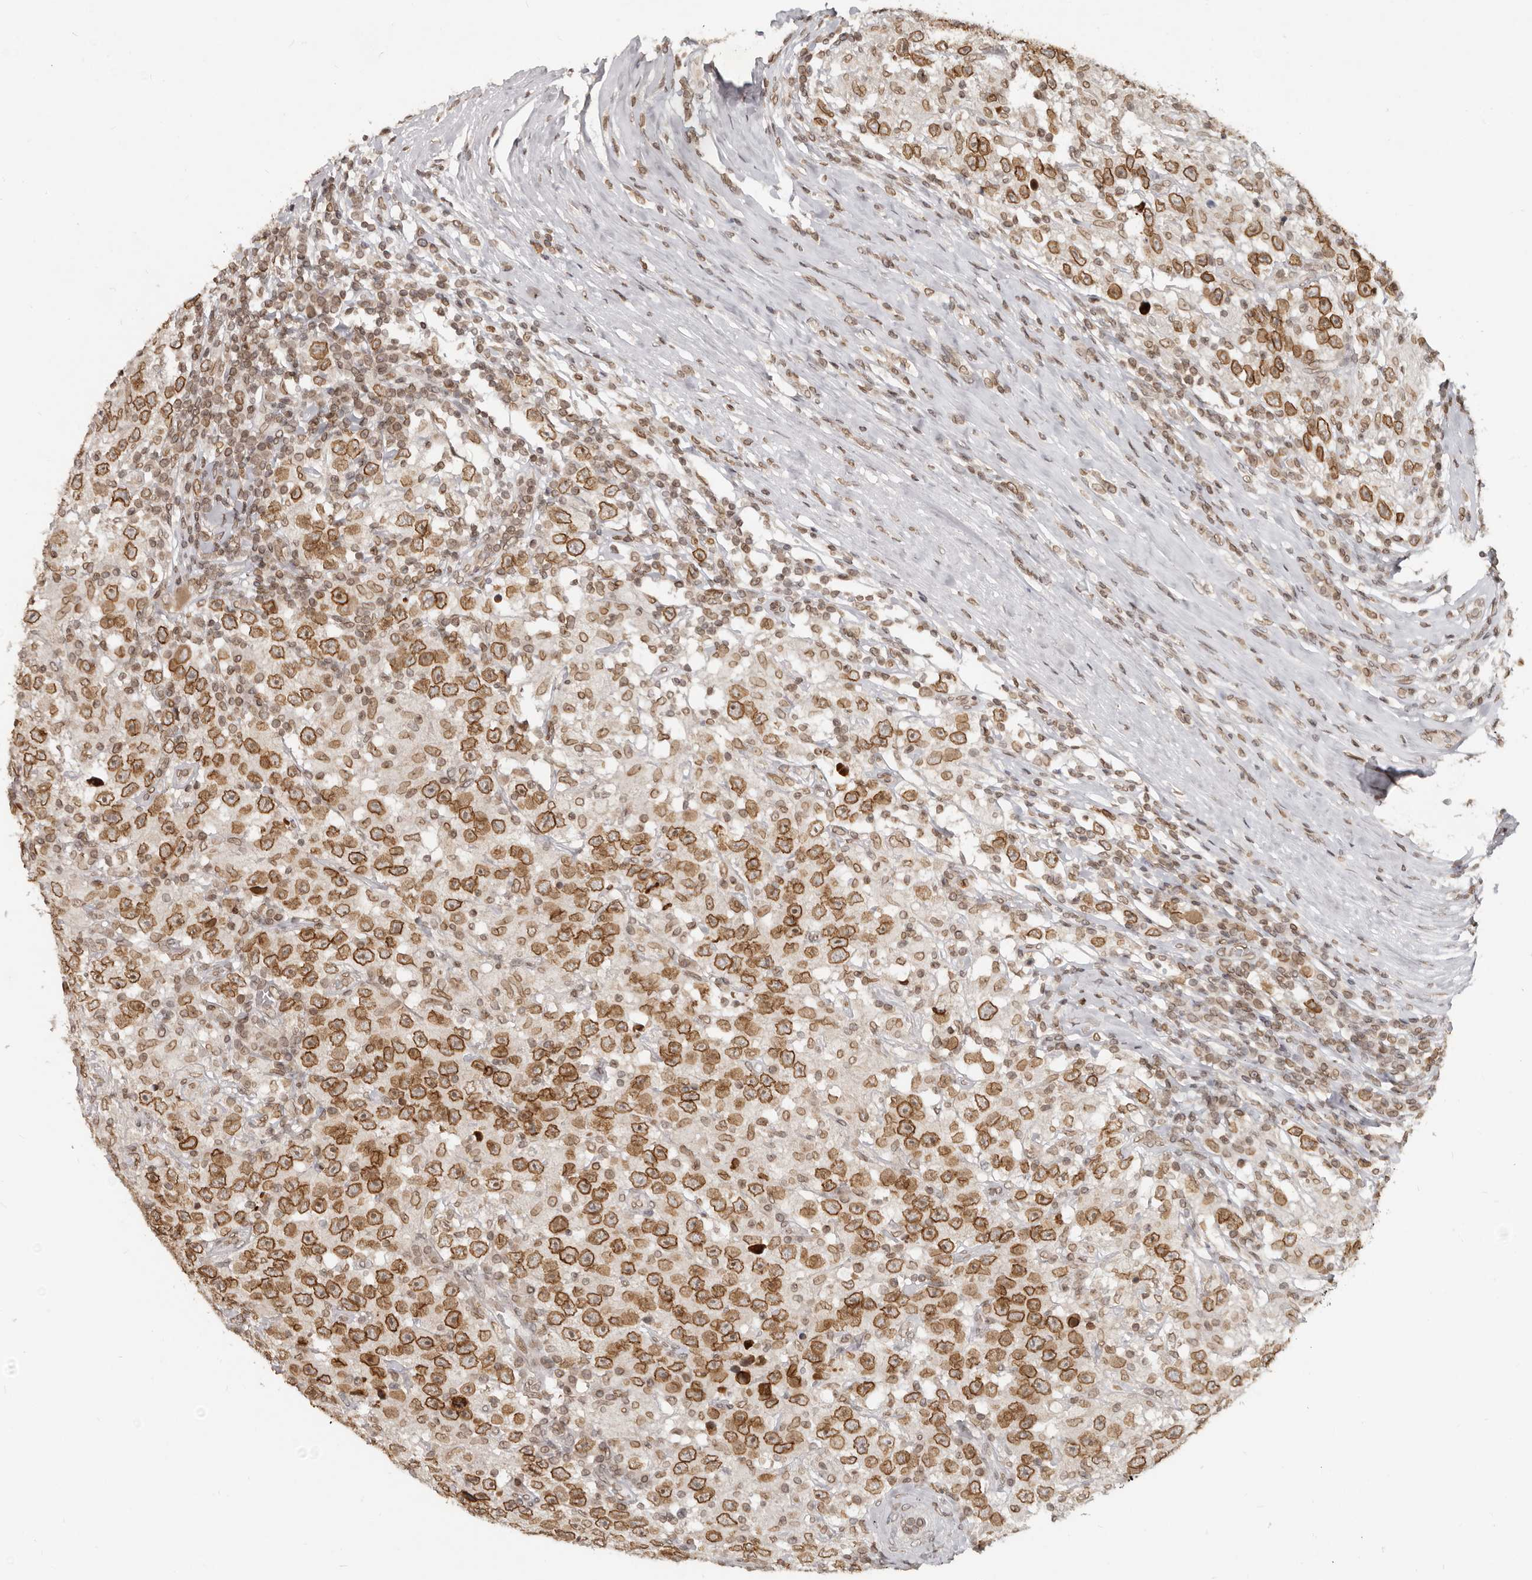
{"staining": {"intensity": "moderate", "quantity": ">75%", "location": "cytoplasmic/membranous,nuclear"}, "tissue": "testis cancer", "cell_type": "Tumor cells", "image_type": "cancer", "snomed": [{"axis": "morphology", "description": "Seminoma, NOS"}, {"axis": "topography", "description": "Testis"}], "caption": "Immunohistochemistry (DAB) staining of seminoma (testis) demonstrates moderate cytoplasmic/membranous and nuclear protein positivity in about >75% of tumor cells.", "gene": "NUP153", "patient": {"sex": "male", "age": 41}}